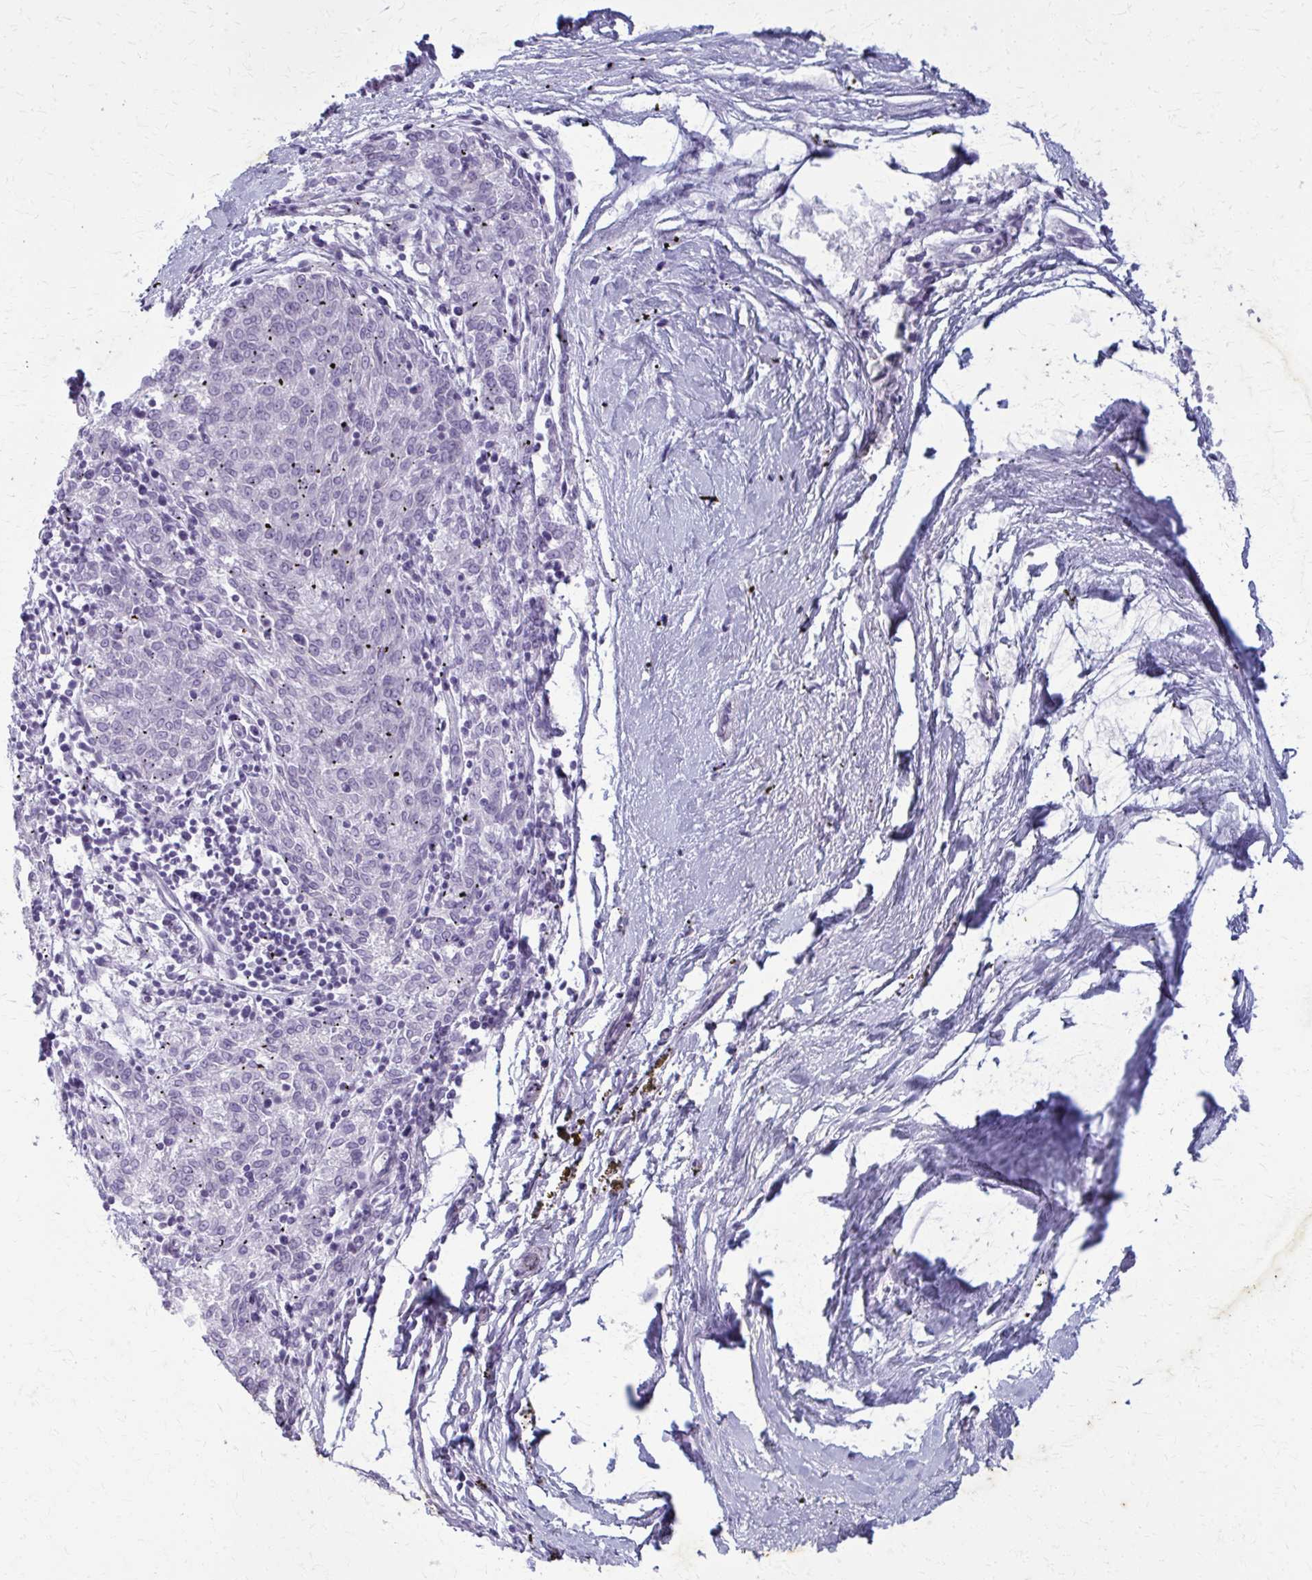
{"staining": {"intensity": "negative", "quantity": "none", "location": "none"}, "tissue": "melanoma", "cell_type": "Tumor cells", "image_type": "cancer", "snomed": [{"axis": "morphology", "description": "Malignant melanoma, NOS"}, {"axis": "topography", "description": "Skin"}], "caption": "A histopathology image of melanoma stained for a protein shows no brown staining in tumor cells.", "gene": "CARD9", "patient": {"sex": "female", "age": 72}}